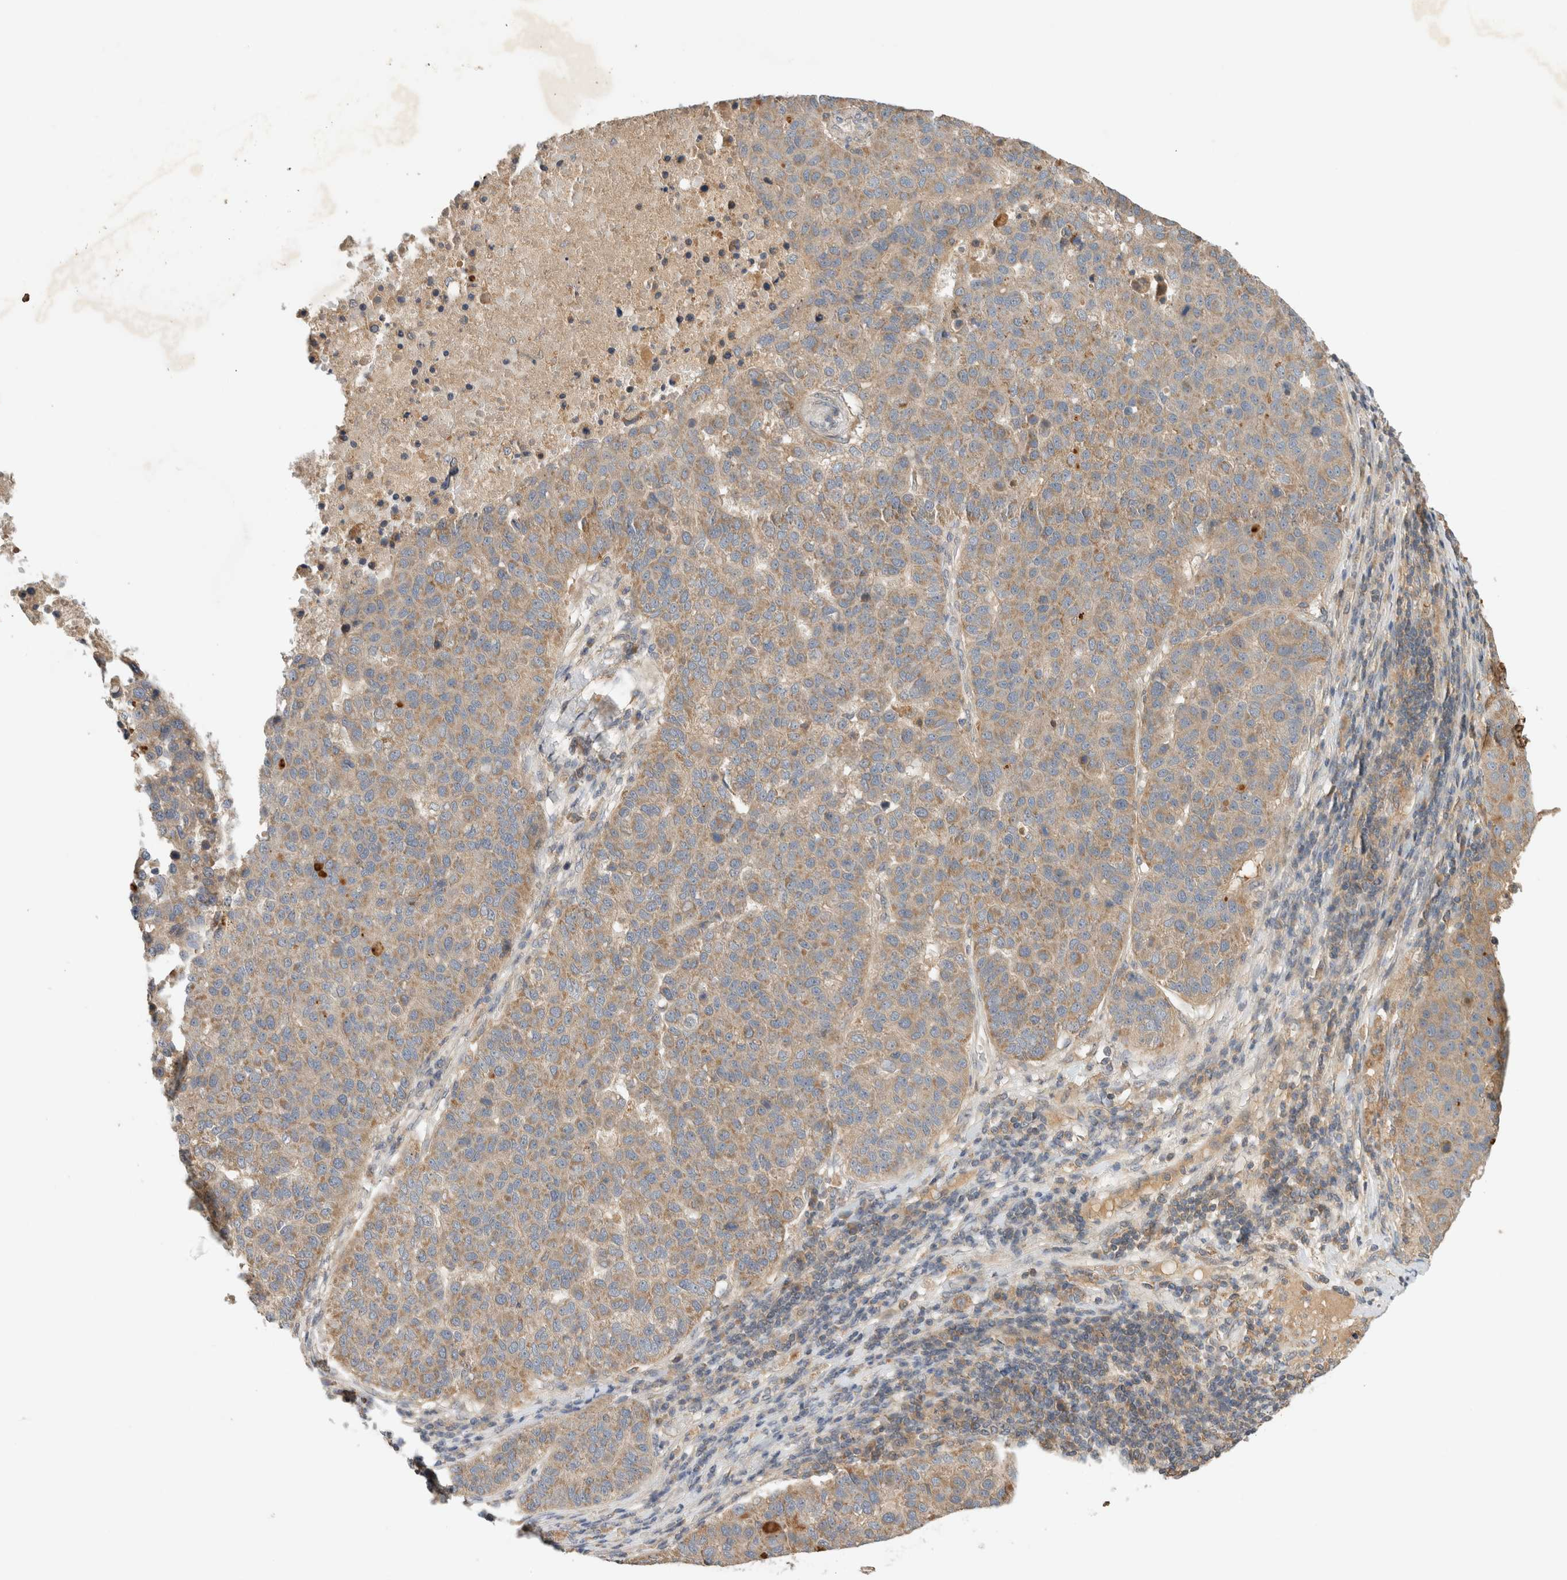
{"staining": {"intensity": "weak", "quantity": ">75%", "location": "cytoplasmic/membranous"}, "tissue": "pancreatic cancer", "cell_type": "Tumor cells", "image_type": "cancer", "snomed": [{"axis": "morphology", "description": "Adenocarcinoma, NOS"}, {"axis": "topography", "description": "Pancreas"}], "caption": "A histopathology image of human adenocarcinoma (pancreatic) stained for a protein displays weak cytoplasmic/membranous brown staining in tumor cells.", "gene": "ARMC9", "patient": {"sex": "female", "age": 61}}